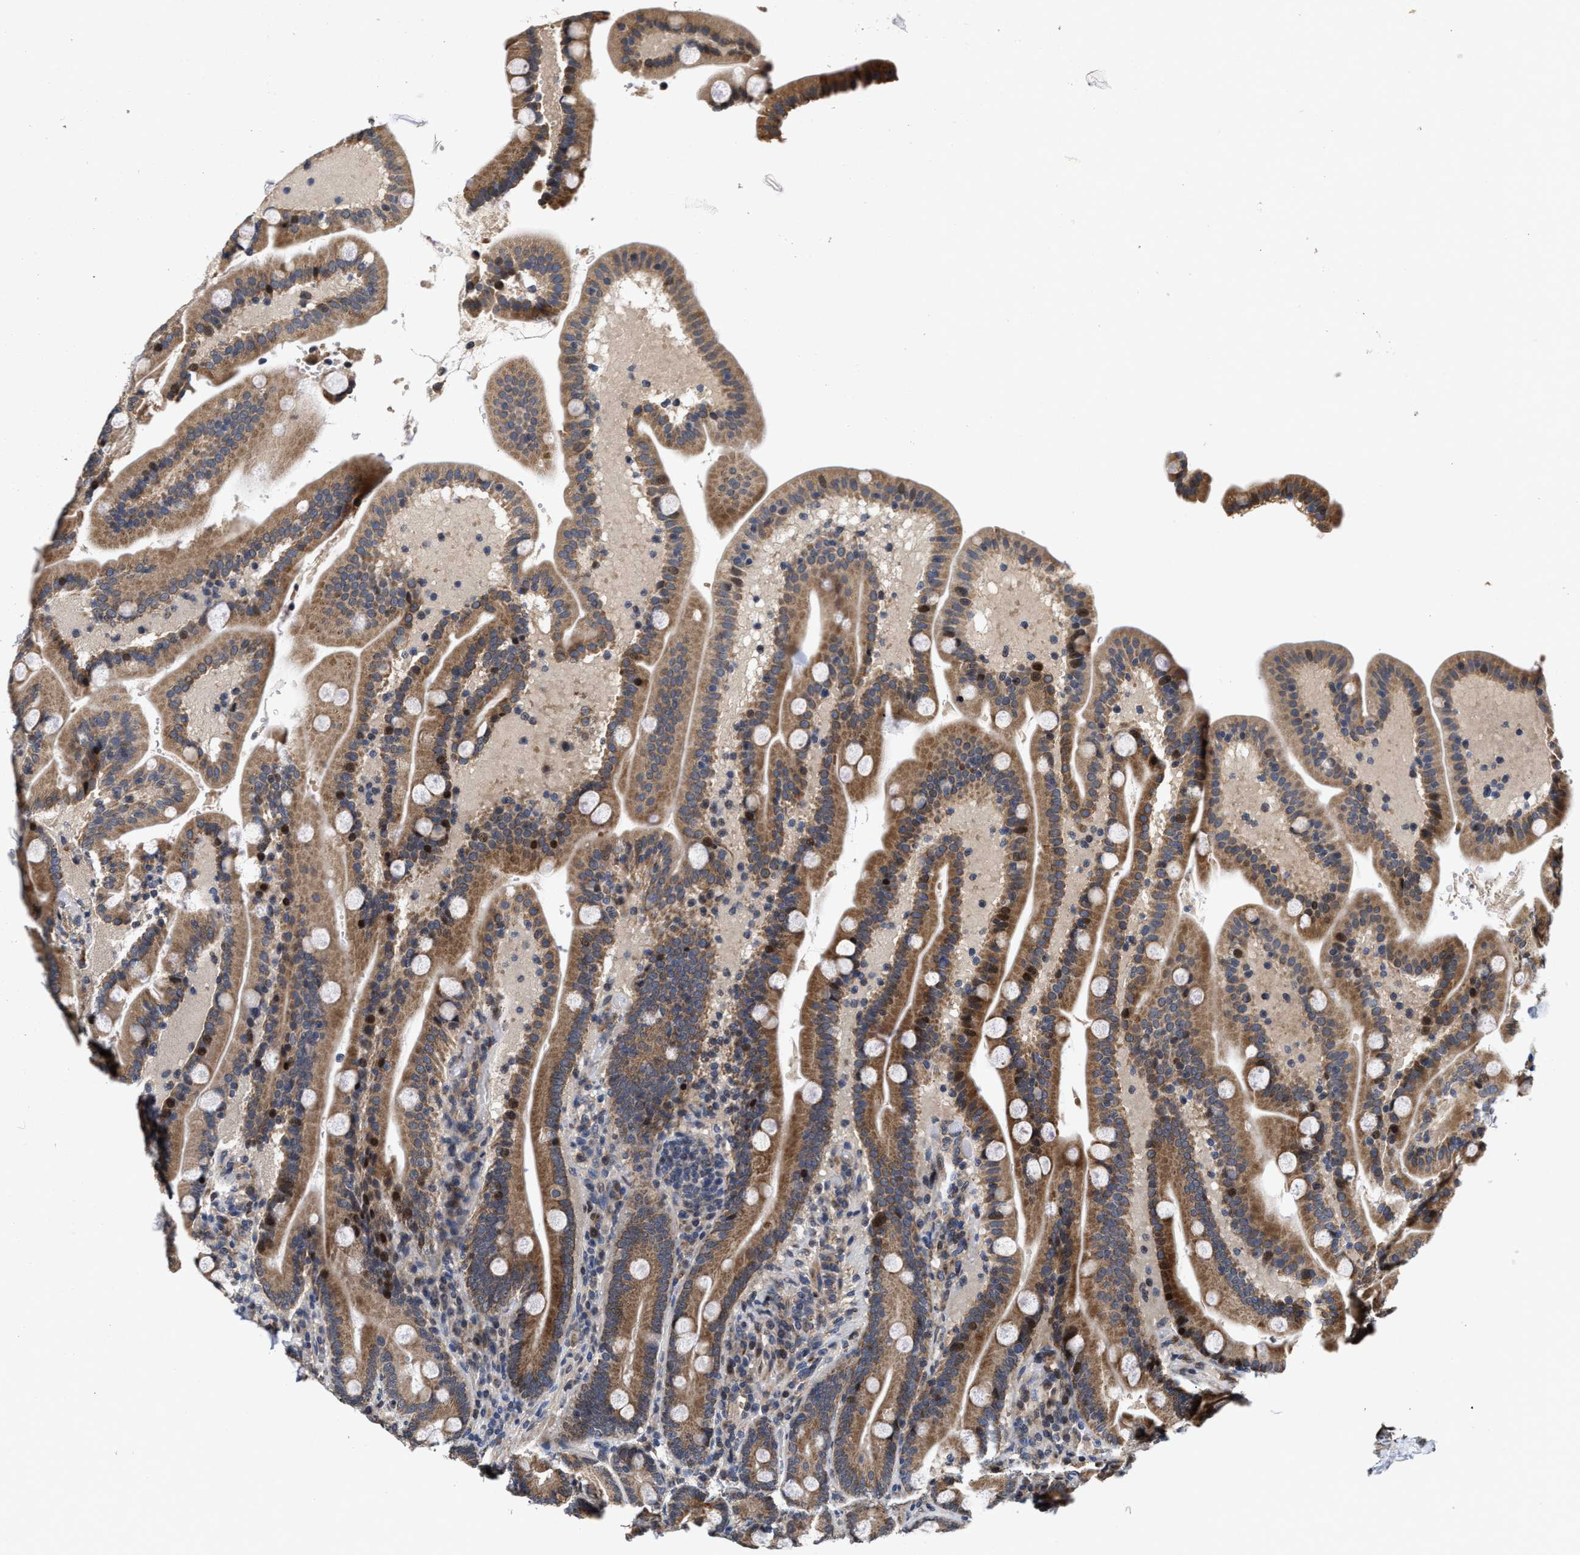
{"staining": {"intensity": "strong", "quantity": ">75%", "location": "cytoplasmic/membranous"}, "tissue": "duodenum", "cell_type": "Glandular cells", "image_type": "normal", "snomed": [{"axis": "morphology", "description": "Normal tissue, NOS"}, {"axis": "topography", "description": "Duodenum"}], "caption": "Duodenum was stained to show a protein in brown. There is high levels of strong cytoplasmic/membranous staining in approximately >75% of glandular cells. Using DAB (brown) and hematoxylin (blue) stains, captured at high magnification using brightfield microscopy.", "gene": "SCYL2", "patient": {"sex": "male", "age": 54}}